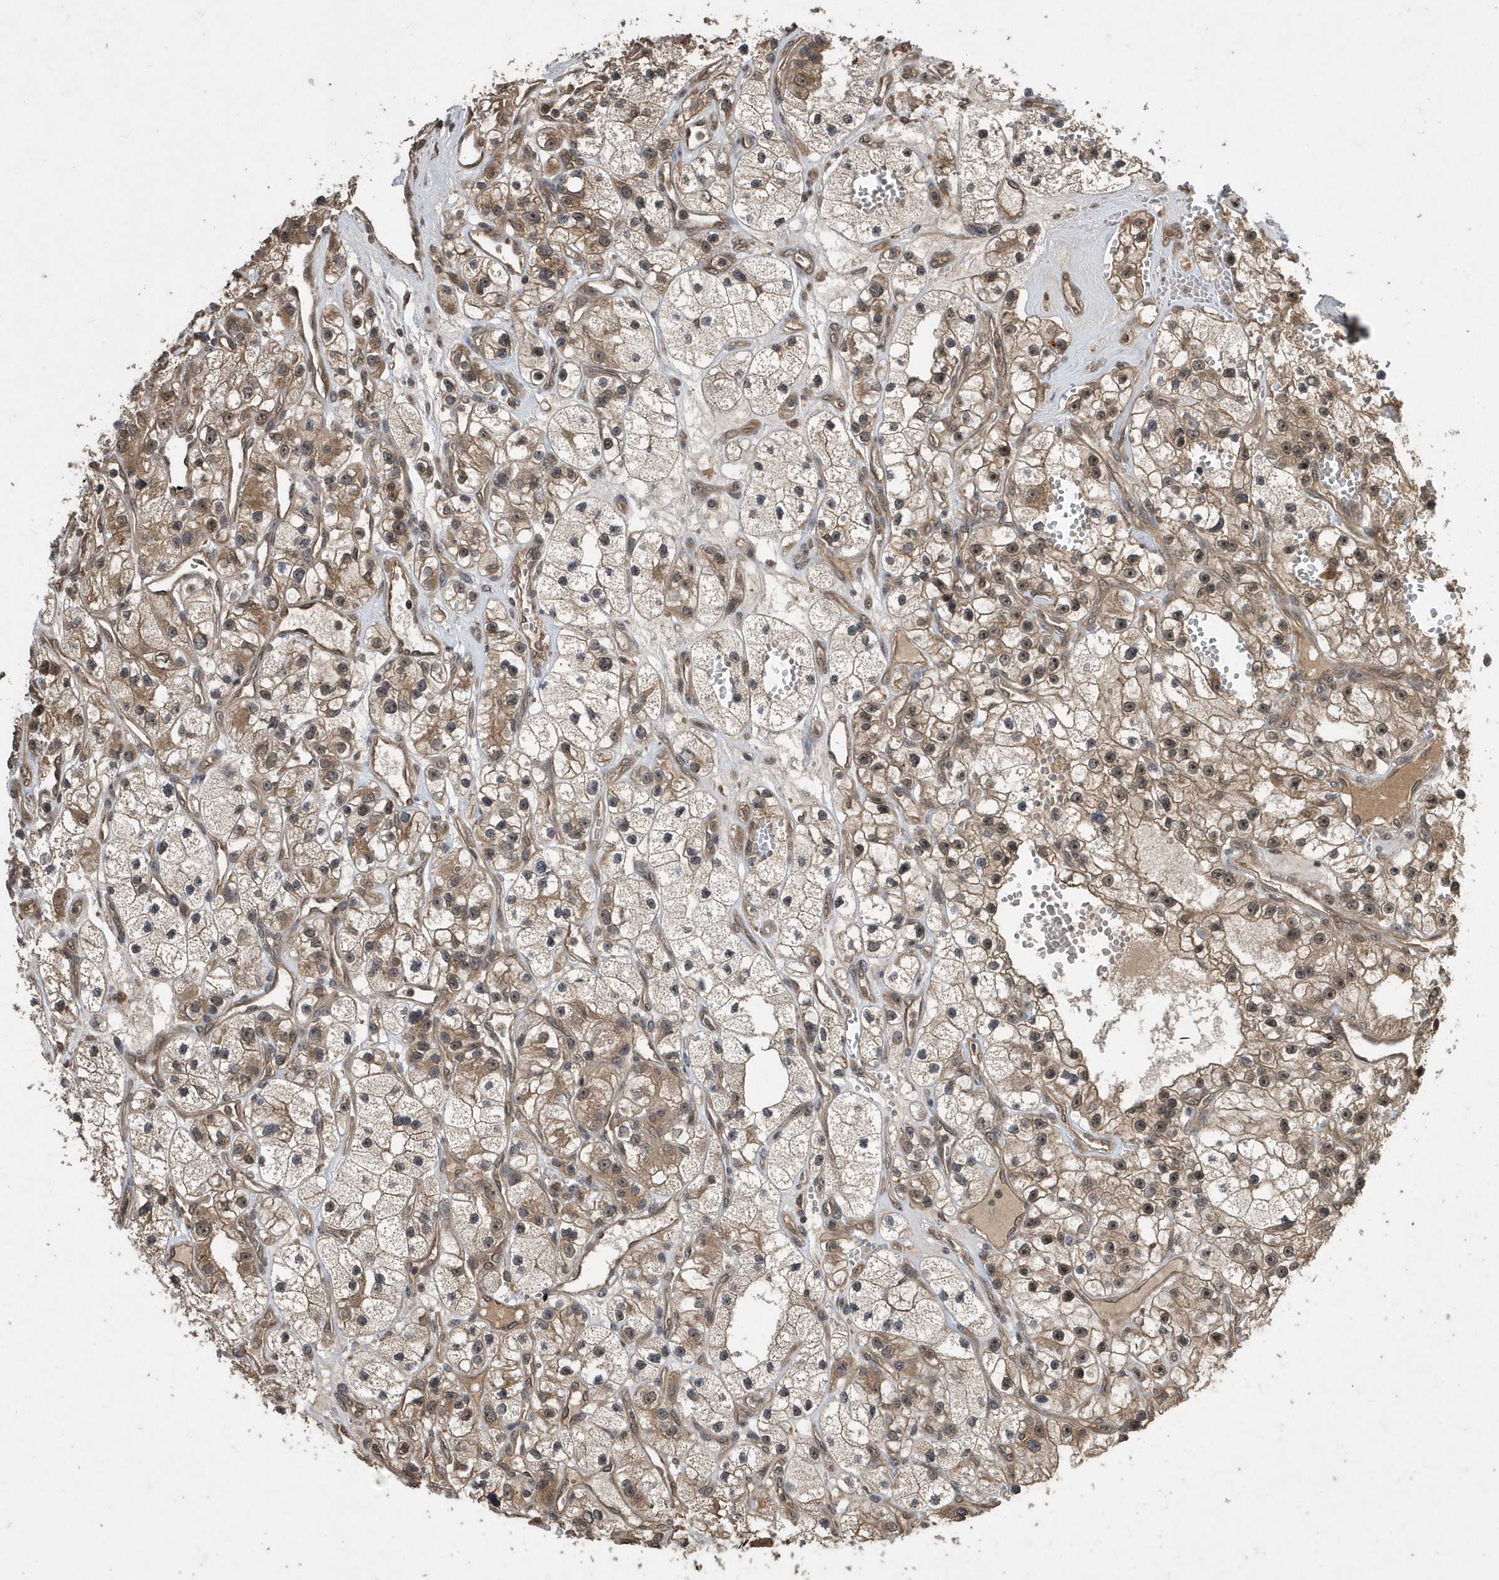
{"staining": {"intensity": "moderate", "quantity": "25%-75%", "location": "cytoplasmic/membranous"}, "tissue": "renal cancer", "cell_type": "Tumor cells", "image_type": "cancer", "snomed": [{"axis": "morphology", "description": "Adenocarcinoma, NOS"}, {"axis": "topography", "description": "Kidney"}], "caption": "Brown immunohistochemical staining in adenocarcinoma (renal) demonstrates moderate cytoplasmic/membranous expression in about 25%-75% of tumor cells. The staining is performed using DAB brown chromogen to label protein expression. The nuclei are counter-stained blue using hematoxylin.", "gene": "WASHC5", "patient": {"sex": "female", "age": 57}}